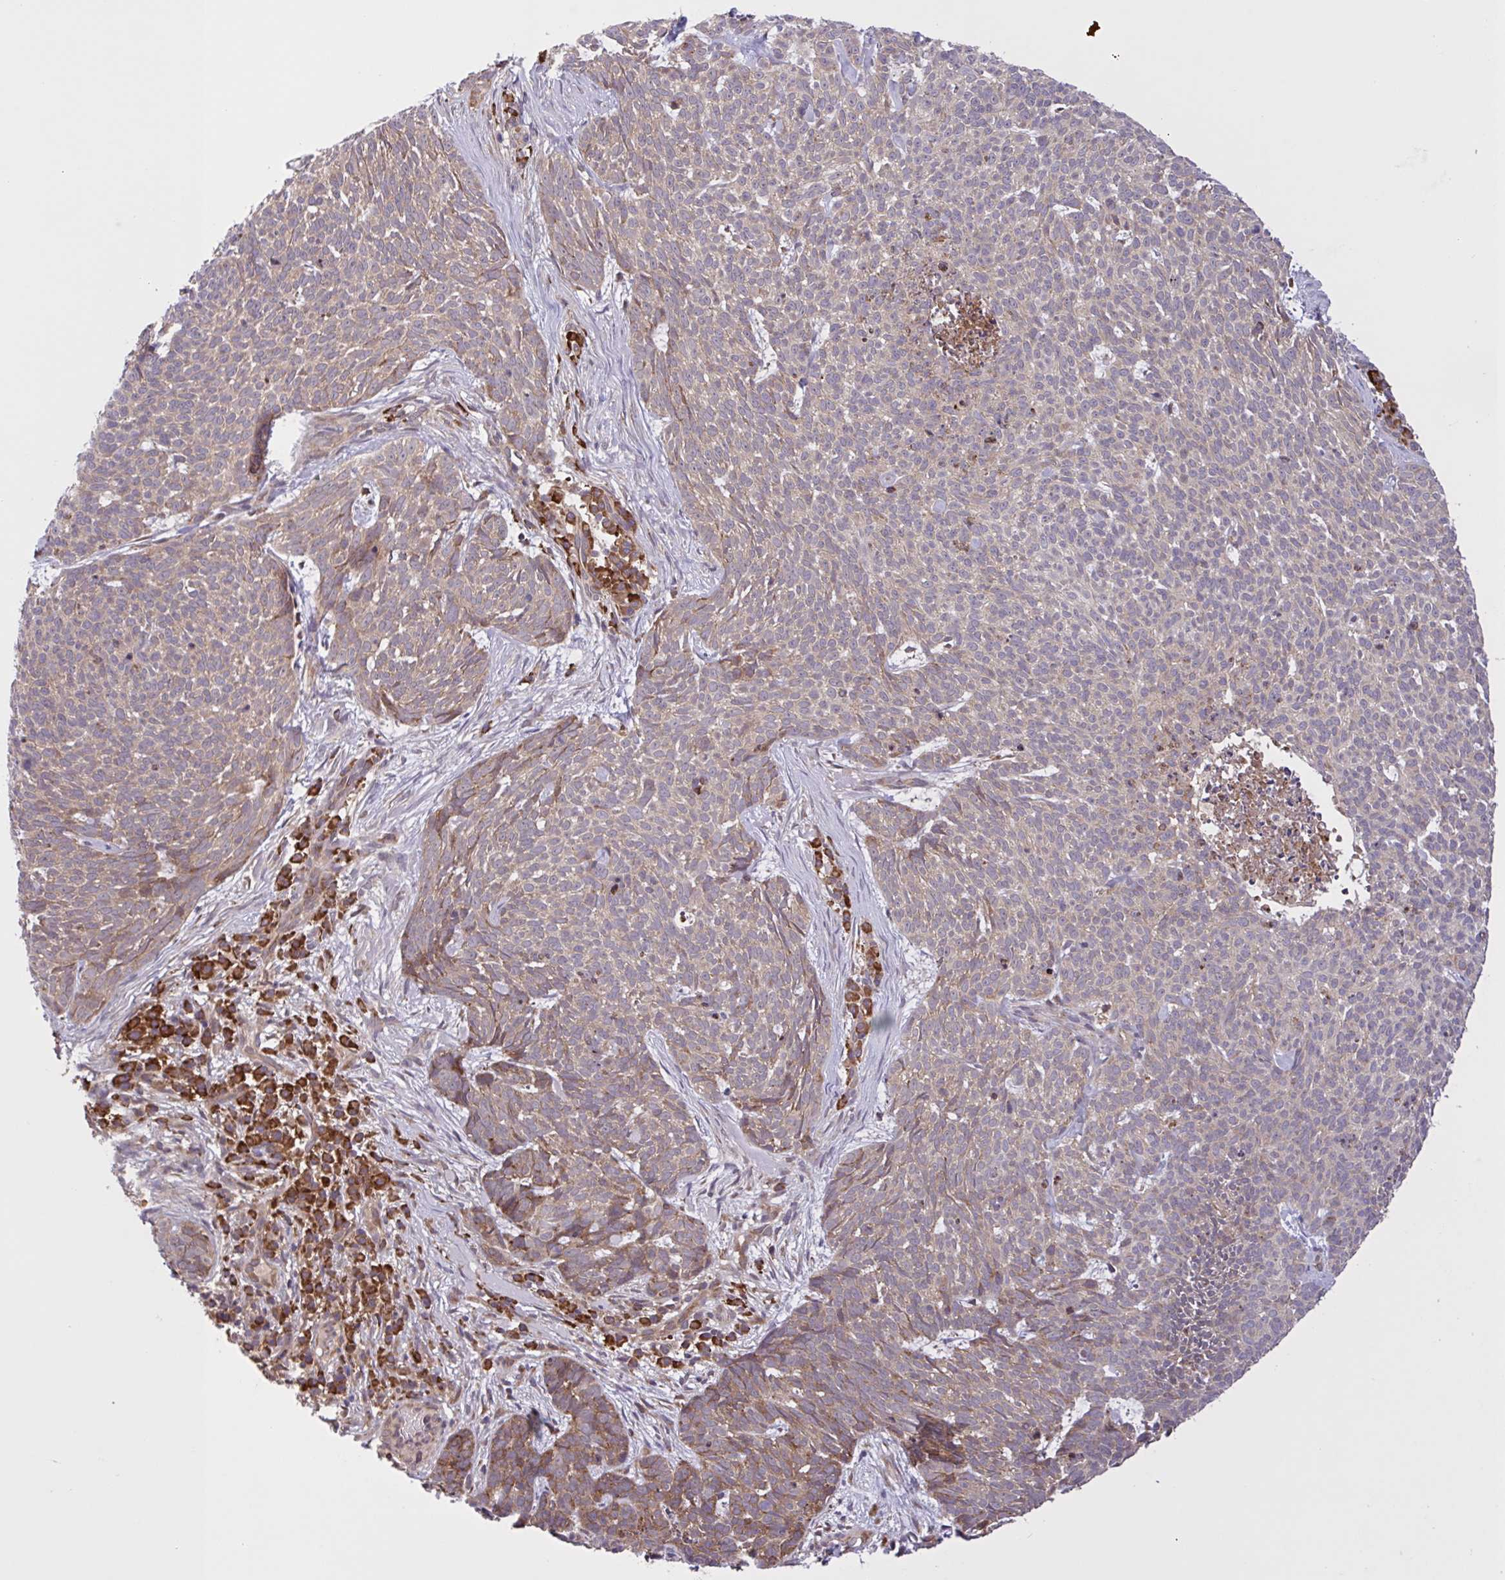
{"staining": {"intensity": "weak", "quantity": "<25%", "location": "cytoplasmic/membranous"}, "tissue": "skin cancer", "cell_type": "Tumor cells", "image_type": "cancer", "snomed": [{"axis": "morphology", "description": "Basal cell carcinoma"}, {"axis": "topography", "description": "Skin"}], "caption": "High magnification brightfield microscopy of skin basal cell carcinoma stained with DAB (3,3'-diaminobenzidine) (brown) and counterstained with hematoxylin (blue): tumor cells show no significant expression.", "gene": "INTS10", "patient": {"sex": "female", "age": 93}}